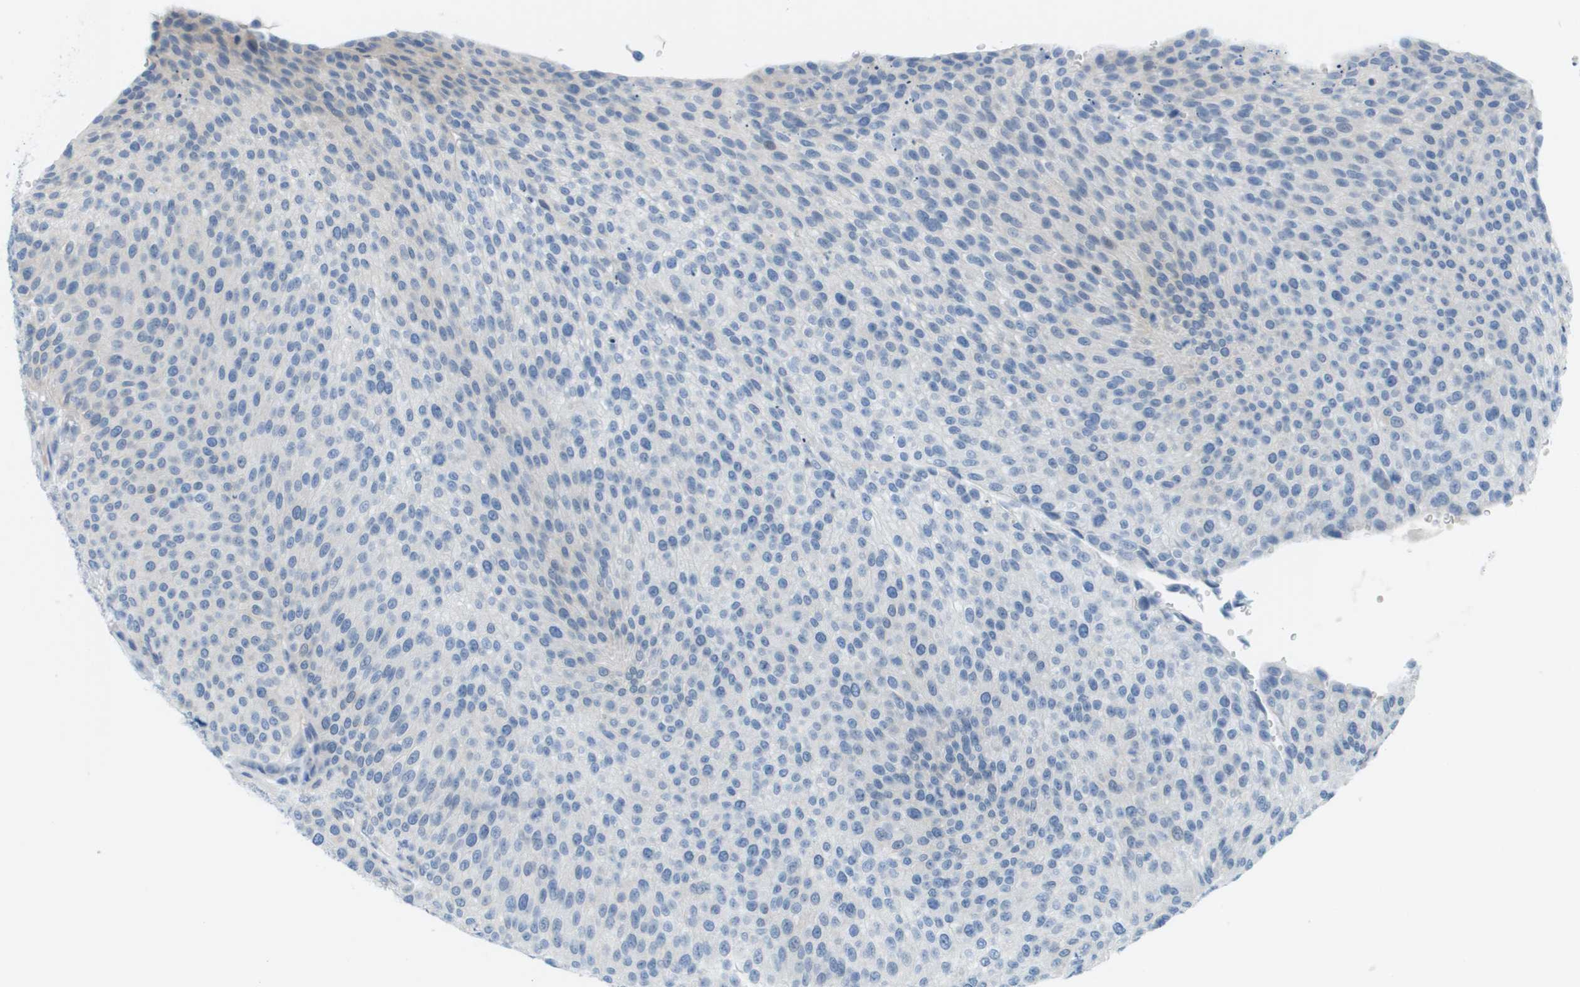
{"staining": {"intensity": "negative", "quantity": "none", "location": "none"}, "tissue": "urothelial cancer", "cell_type": "Tumor cells", "image_type": "cancer", "snomed": [{"axis": "morphology", "description": "Urothelial carcinoma, Low grade"}, {"axis": "topography", "description": "Smooth muscle"}, {"axis": "topography", "description": "Urinary bladder"}], "caption": "This photomicrograph is of urothelial cancer stained with IHC to label a protein in brown with the nuclei are counter-stained blue. There is no staining in tumor cells.", "gene": "CUL9", "patient": {"sex": "male", "age": 60}}